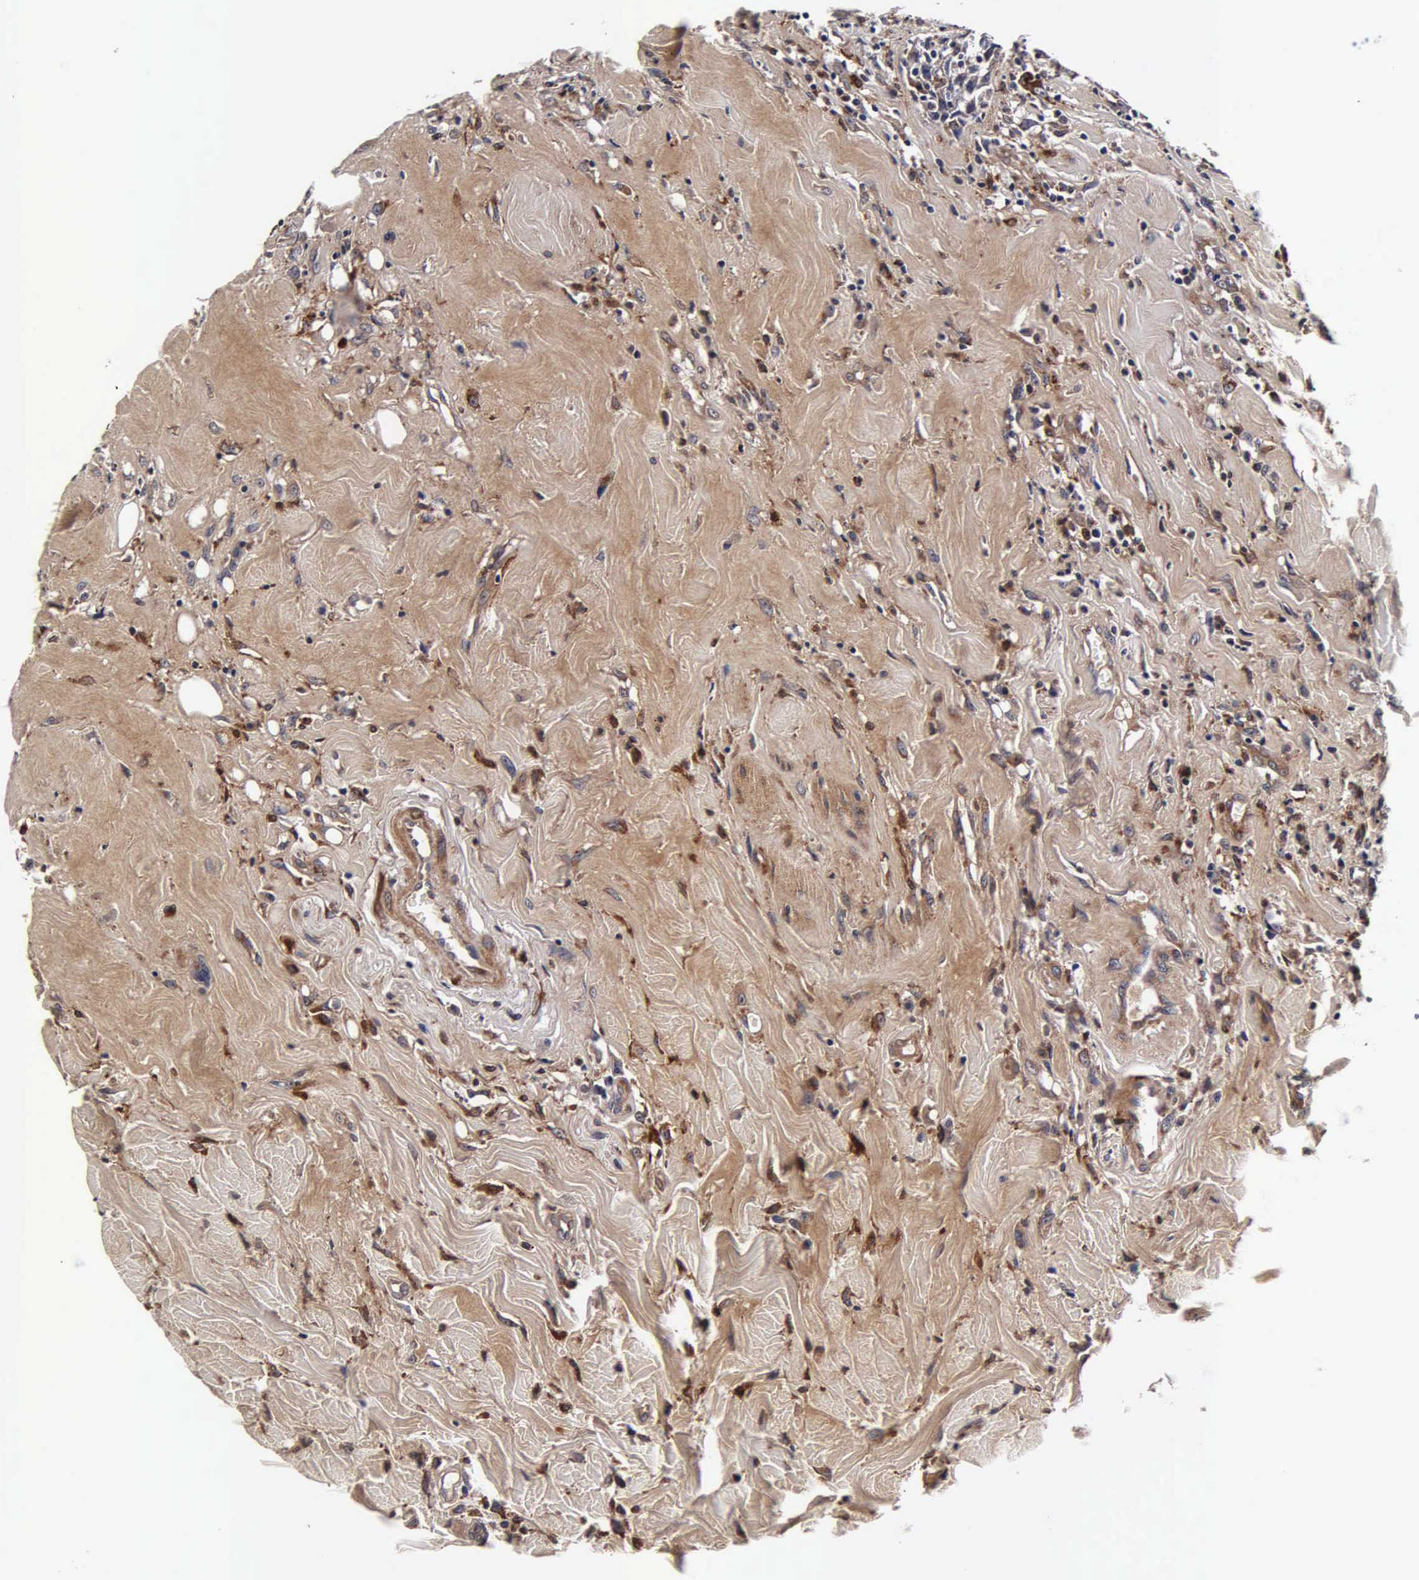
{"staining": {"intensity": "moderate", "quantity": ">75%", "location": "cytoplasmic/membranous"}, "tissue": "head and neck cancer", "cell_type": "Tumor cells", "image_type": "cancer", "snomed": [{"axis": "morphology", "description": "Squamous cell carcinoma, NOS"}, {"axis": "topography", "description": "Oral tissue"}, {"axis": "topography", "description": "Head-Neck"}], "caption": "Squamous cell carcinoma (head and neck) stained with immunohistochemistry demonstrates moderate cytoplasmic/membranous staining in about >75% of tumor cells.", "gene": "CST3", "patient": {"sex": "female", "age": 82}}